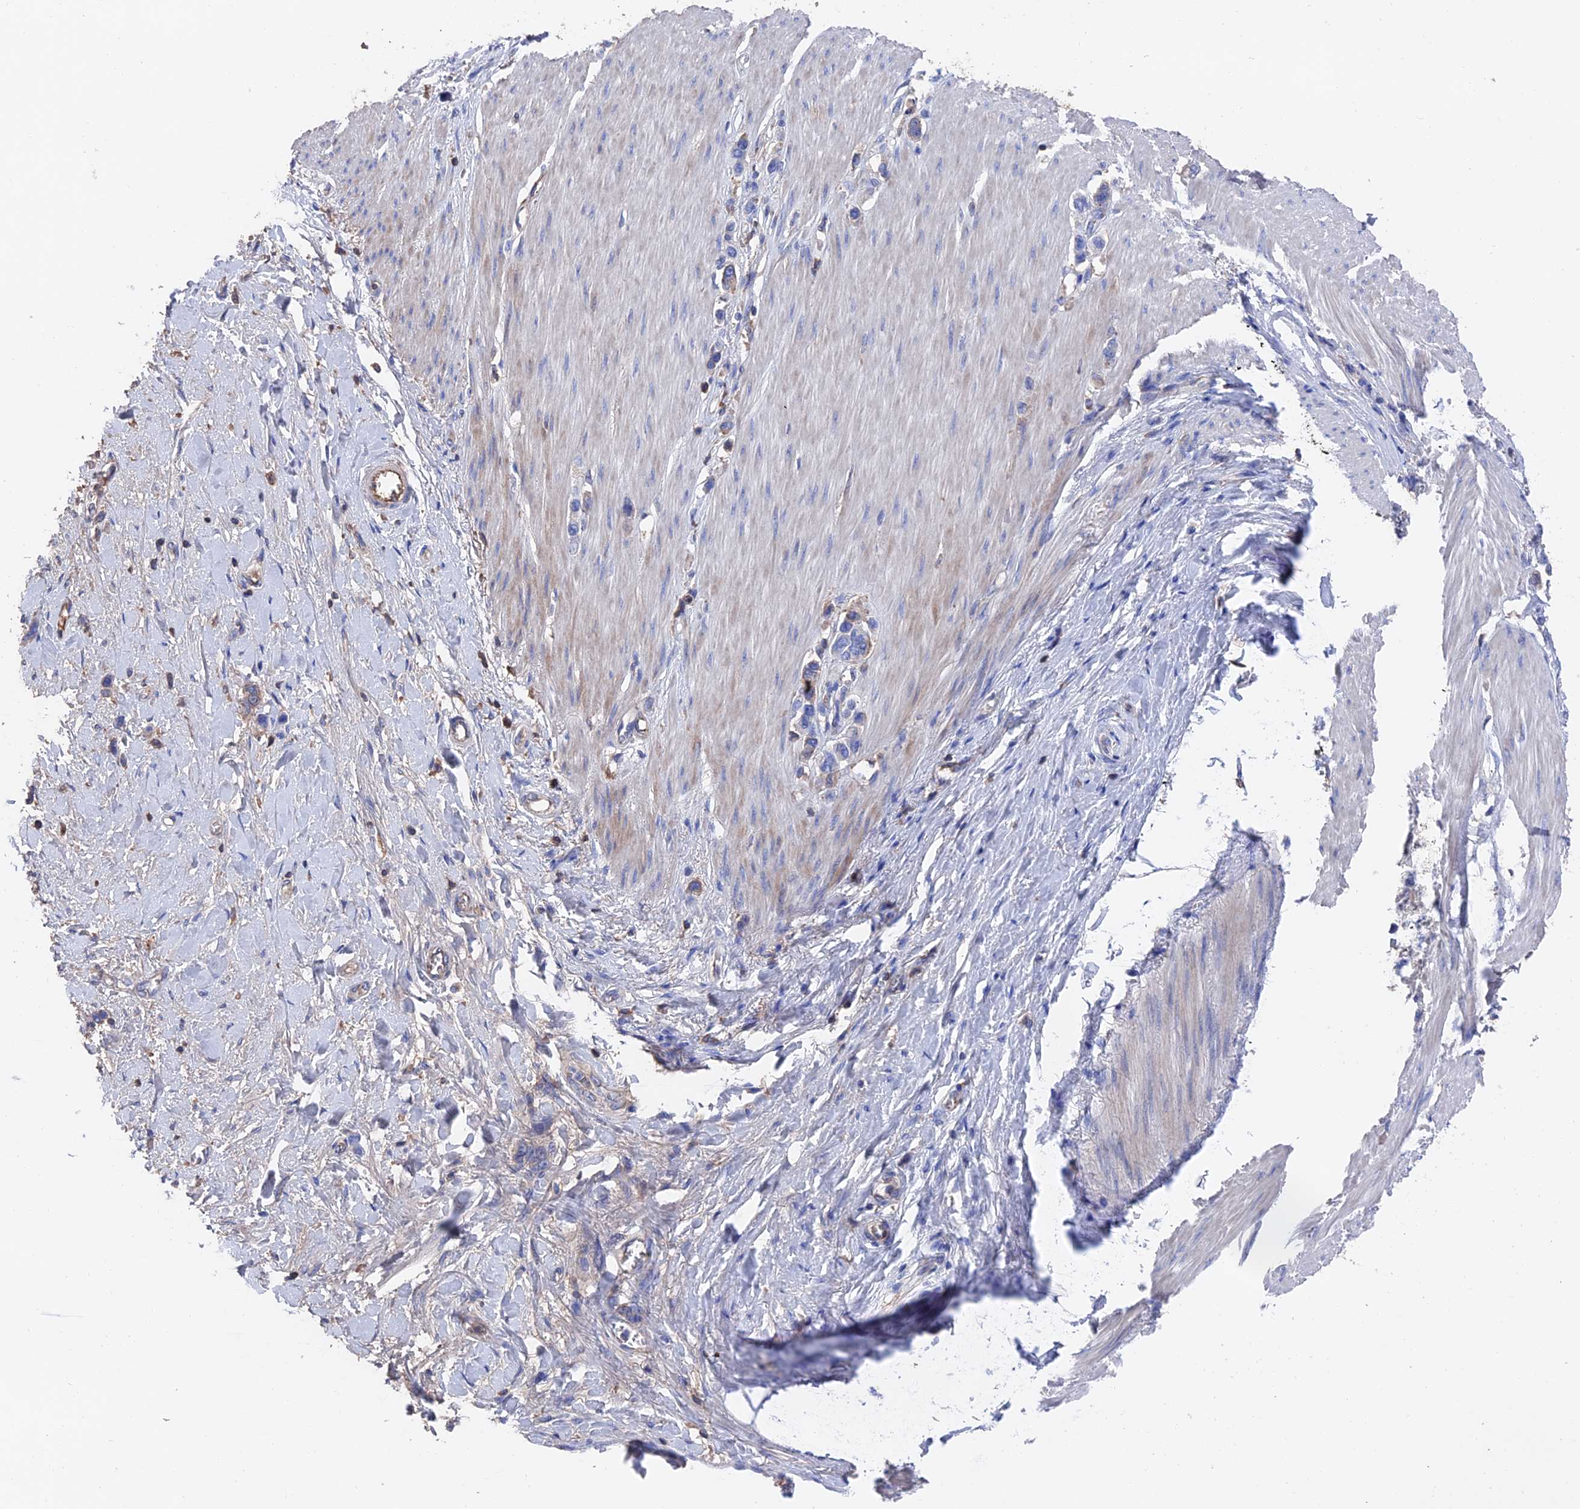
{"staining": {"intensity": "negative", "quantity": "none", "location": "none"}, "tissue": "stomach cancer", "cell_type": "Tumor cells", "image_type": "cancer", "snomed": [{"axis": "morphology", "description": "Adenocarcinoma, NOS"}, {"axis": "topography", "description": "Stomach"}], "caption": "Immunohistochemistry photomicrograph of human adenocarcinoma (stomach) stained for a protein (brown), which displays no expression in tumor cells.", "gene": "HPF1", "patient": {"sex": "female", "age": 65}}